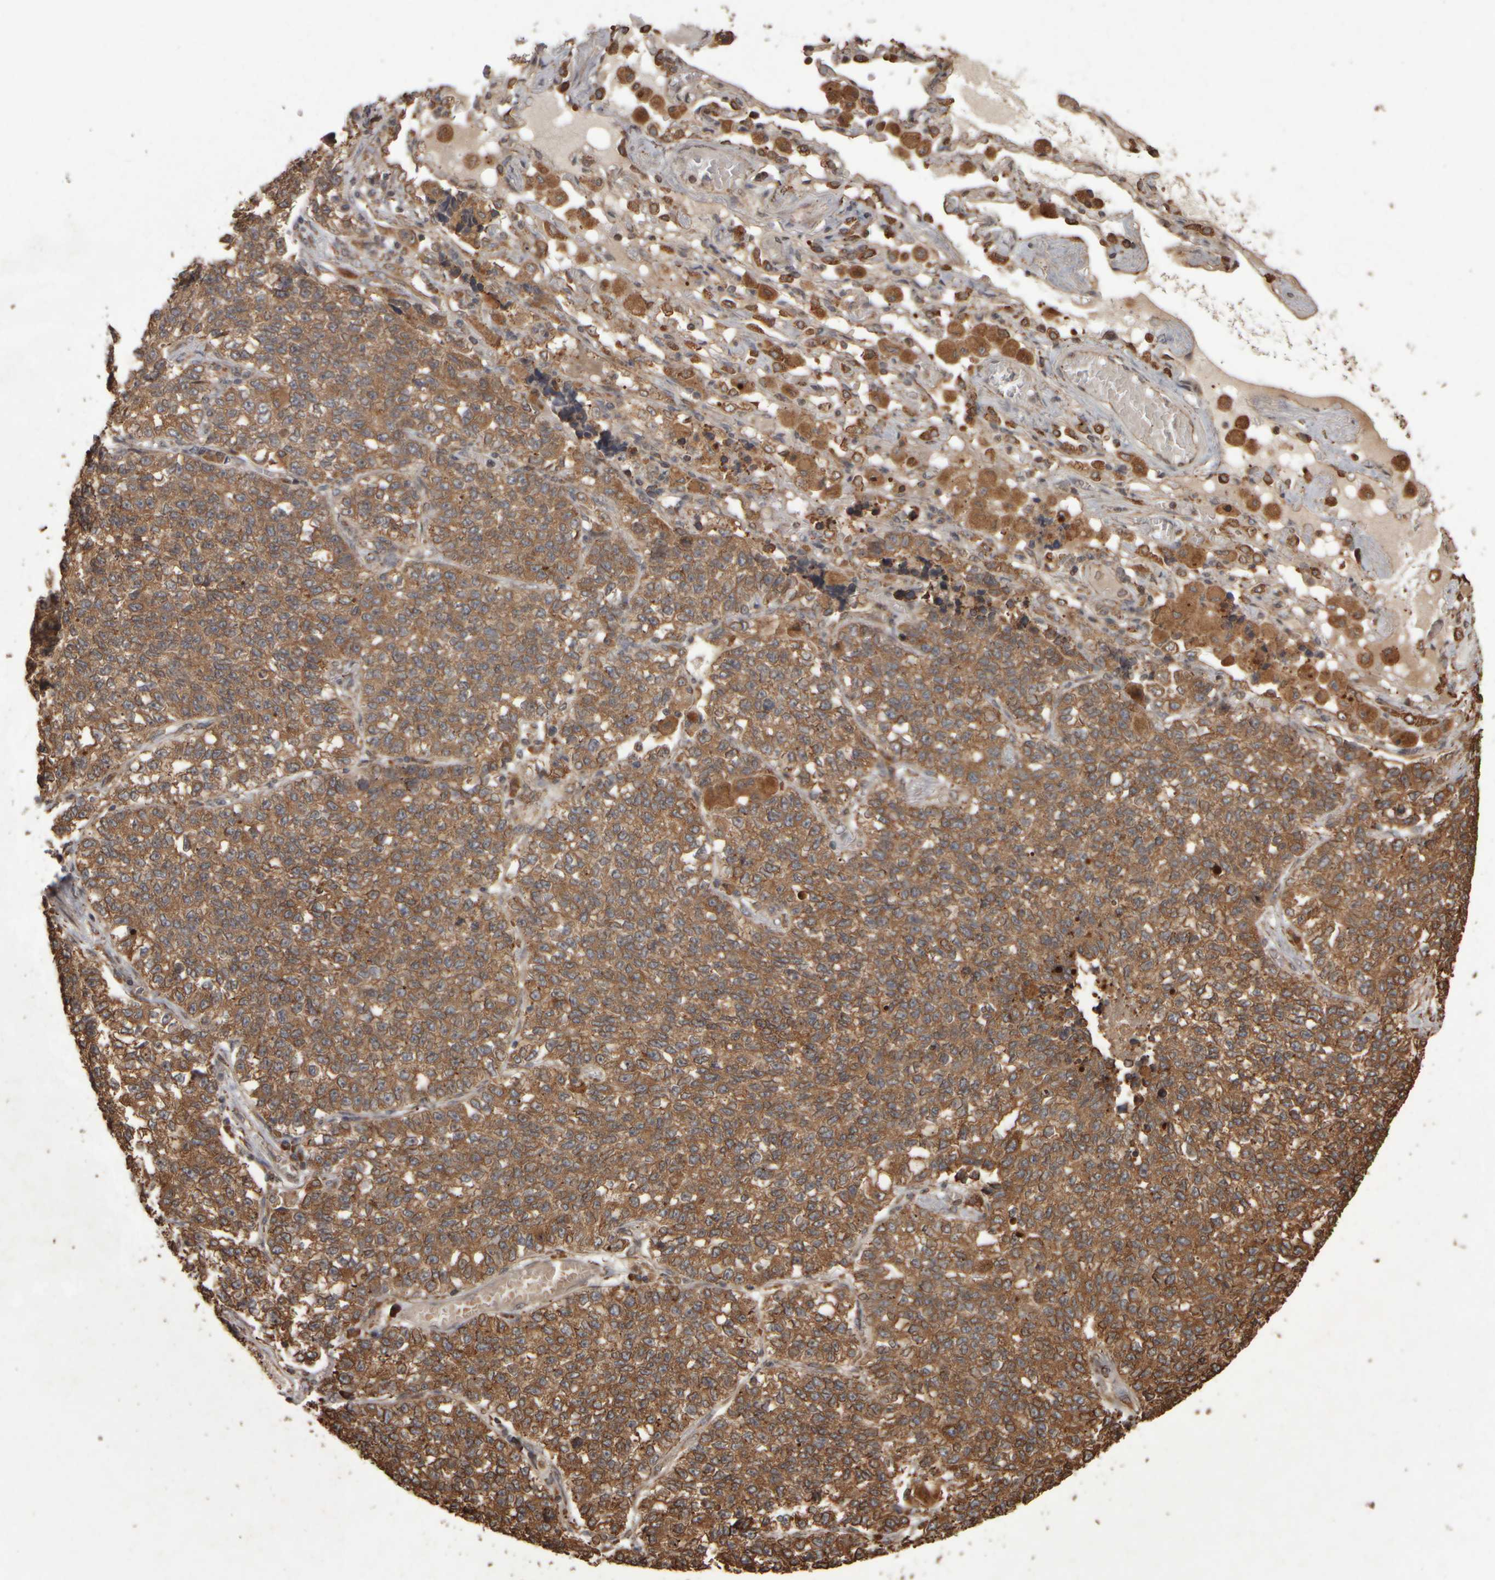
{"staining": {"intensity": "moderate", "quantity": ">75%", "location": "cytoplasmic/membranous"}, "tissue": "lung cancer", "cell_type": "Tumor cells", "image_type": "cancer", "snomed": [{"axis": "morphology", "description": "Adenocarcinoma, NOS"}, {"axis": "topography", "description": "Lung"}], "caption": "Human adenocarcinoma (lung) stained with a protein marker shows moderate staining in tumor cells.", "gene": "AGBL3", "patient": {"sex": "male", "age": 49}}